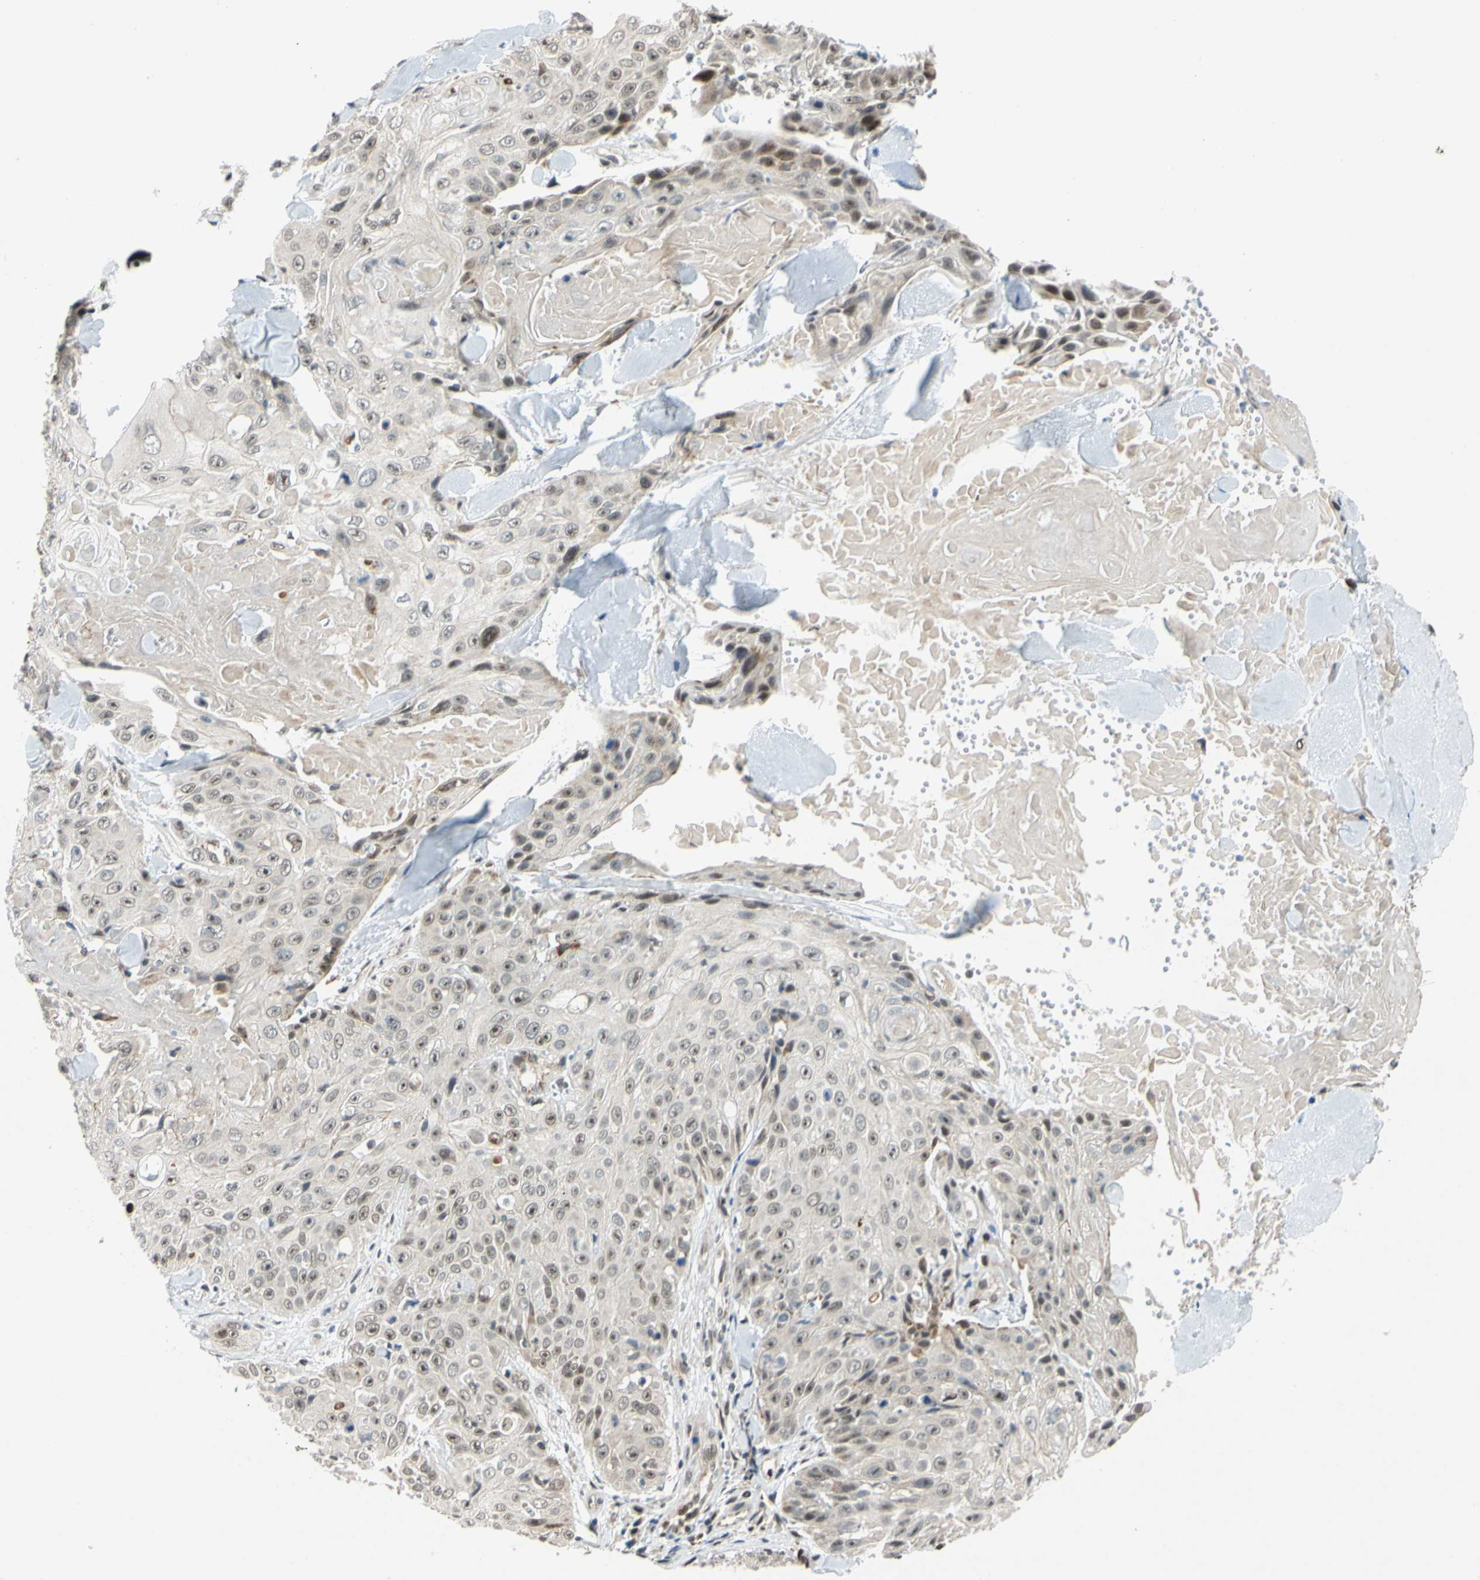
{"staining": {"intensity": "weak", "quantity": "25%-75%", "location": "cytoplasmic/membranous,nuclear"}, "tissue": "skin cancer", "cell_type": "Tumor cells", "image_type": "cancer", "snomed": [{"axis": "morphology", "description": "Squamous cell carcinoma, NOS"}, {"axis": "topography", "description": "Skin"}], "caption": "Squamous cell carcinoma (skin) was stained to show a protein in brown. There is low levels of weak cytoplasmic/membranous and nuclear staining in about 25%-75% of tumor cells.", "gene": "POGZ", "patient": {"sex": "male", "age": 86}}